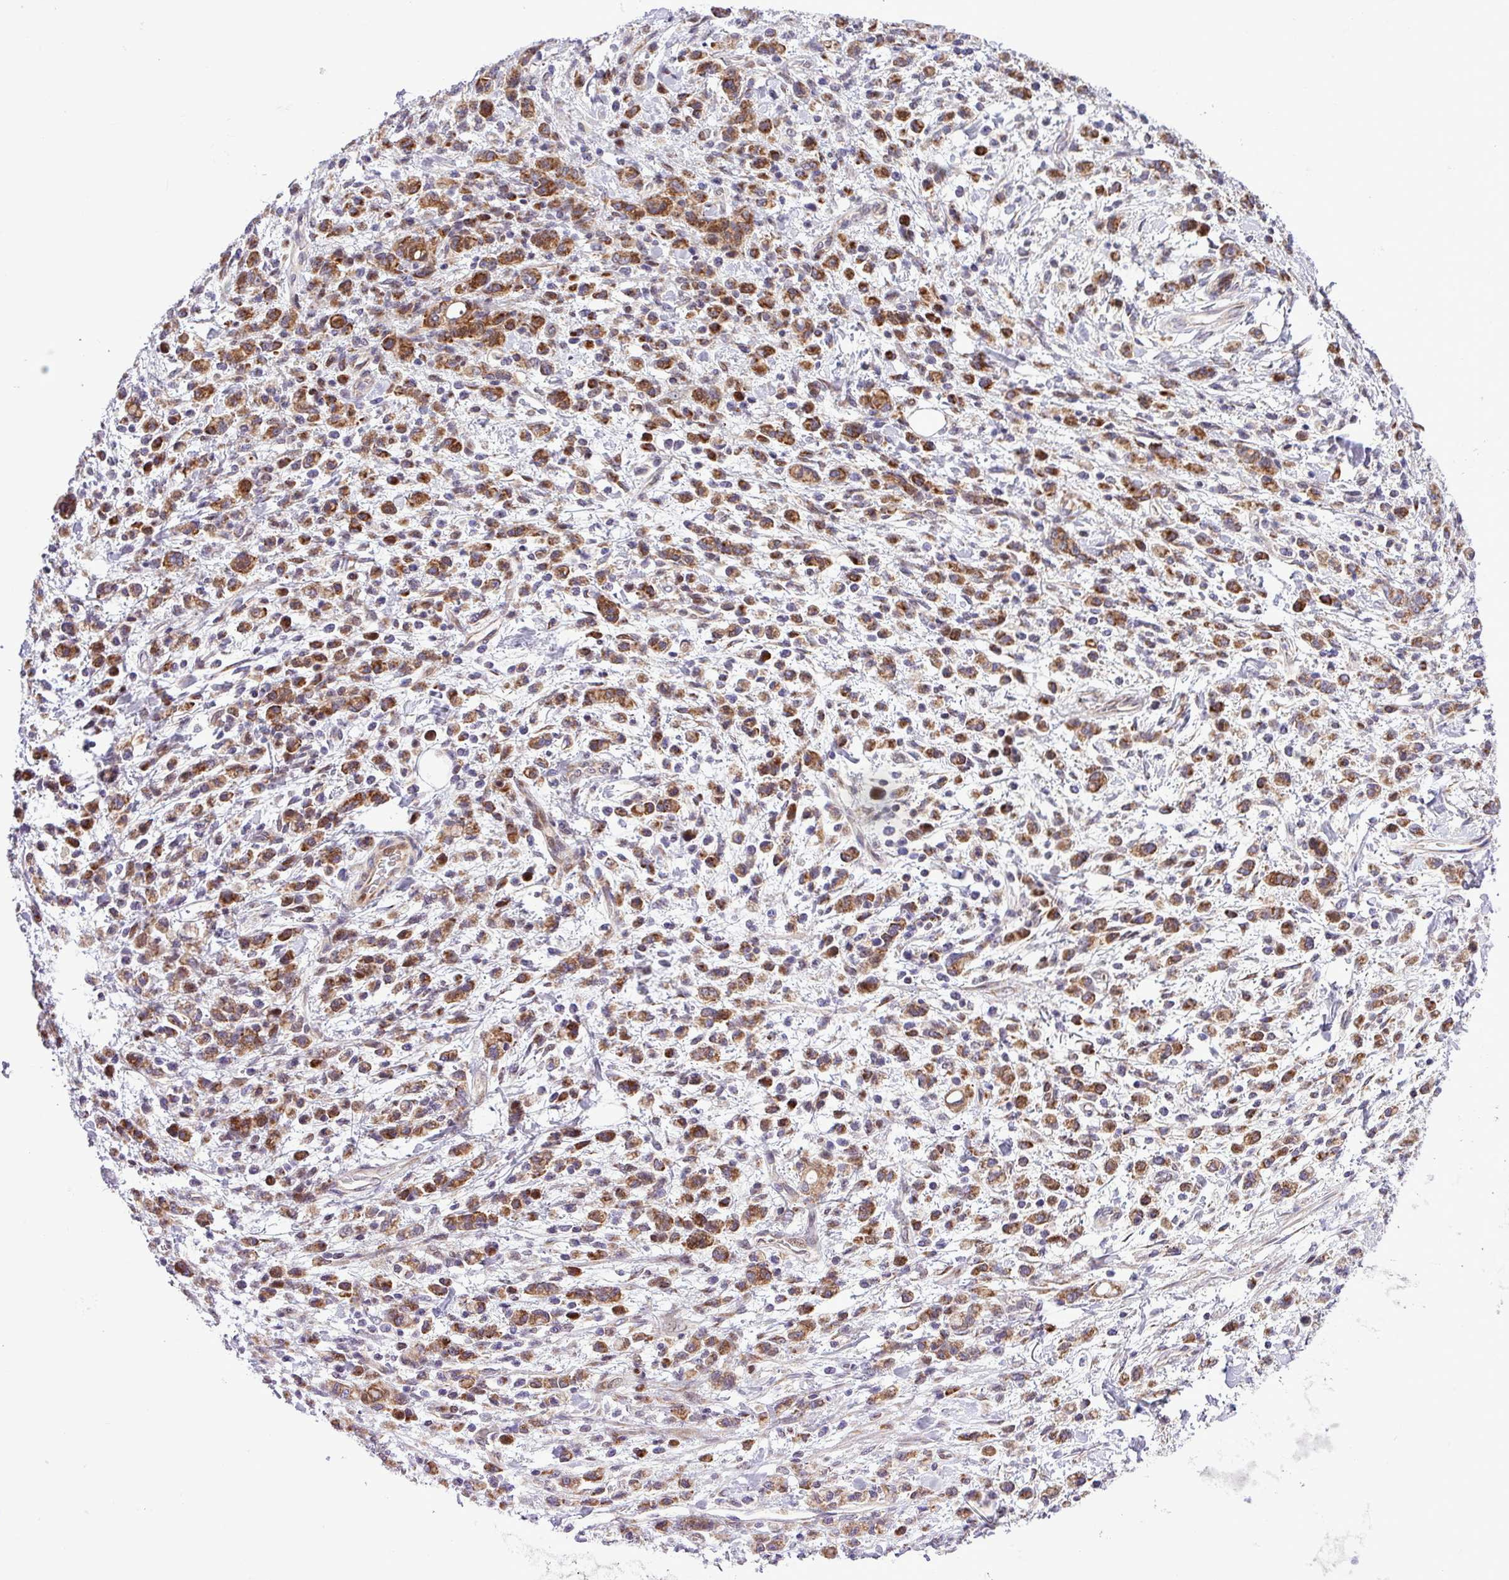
{"staining": {"intensity": "strong", "quantity": ">75%", "location": "cytoplasmic/membranous"}, "tissue": "stomach cancer", "cell_type": "Tumor cells", "image_type": "cancer", "snomed": [{"axis": "morphology", "description": "Adenocarcinoma, NOS"}, {"axis": "topography", "description": "Stomach"}], "caption": "An immunohistochemistry (IHC) histopathology image of tumor tissue is shown. Protein staining in brown highlights strong cytoplasmic/membranous positivity in adenocarcinoma (stomach) within tumor cells. The protein is shown in brown color, while the nuclei are stained blue.", "gene": "B3GNT9", "patient": {"sex": "male", "age": 77}}